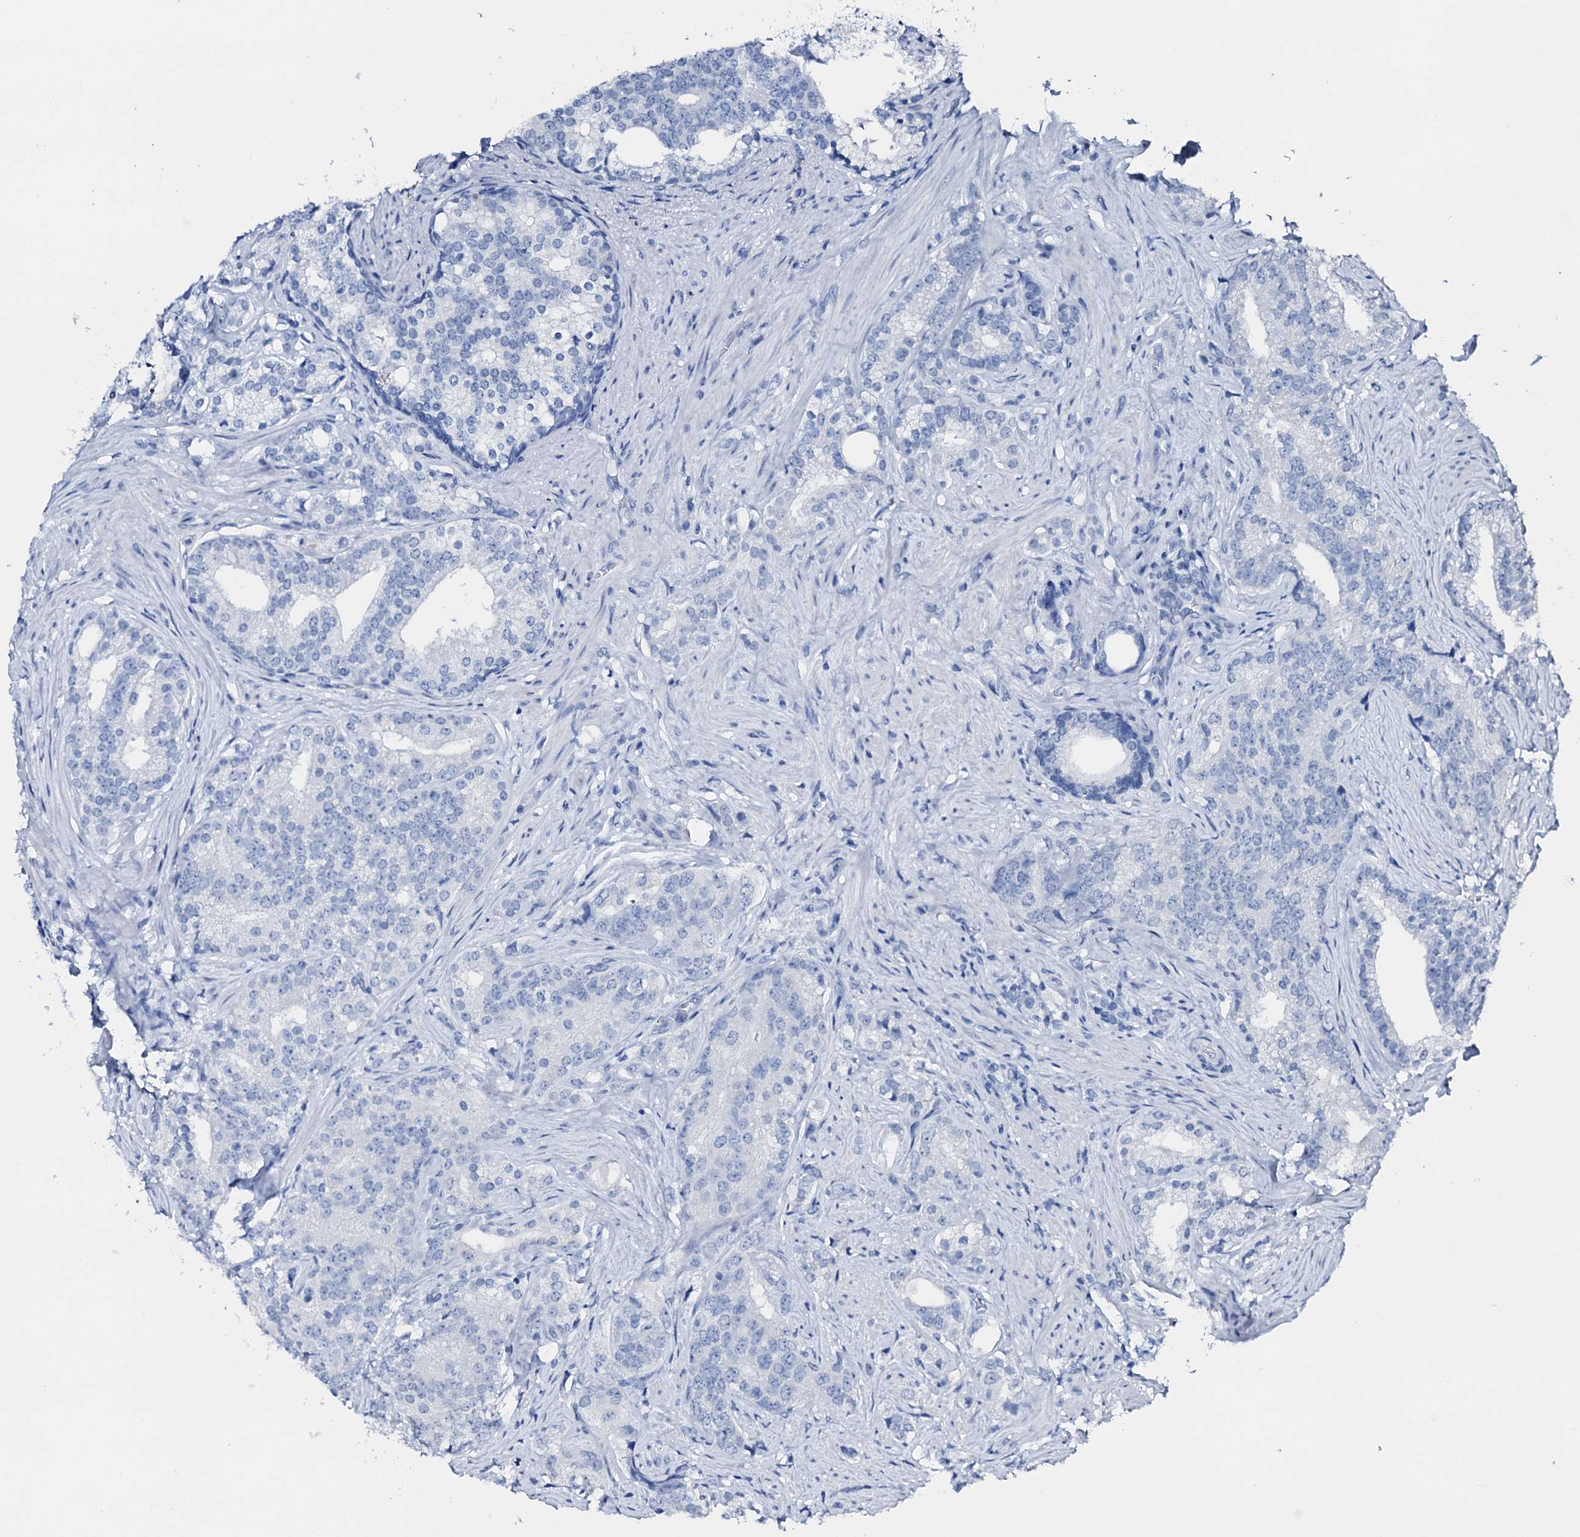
{"staining": {"intensity": "negative", "quantity": "none", "location": "none"}, "tissue": "prostate cancer", "cell_type": "Tumor cells", "image_type": "cancer", "snomed": [{"axis": "morphology", "description": "Adenocarcinoma, Low grade"}, {"axis": "topography", "description": "Prostate"}], "caption": "A micrograph of prostate cancer (low-grade adenocarcinoma) stained for a protein demonstrates no brown staining in tumor cells.", "gene": "PTH", "patient": {"sex": "male", "age": 71}}